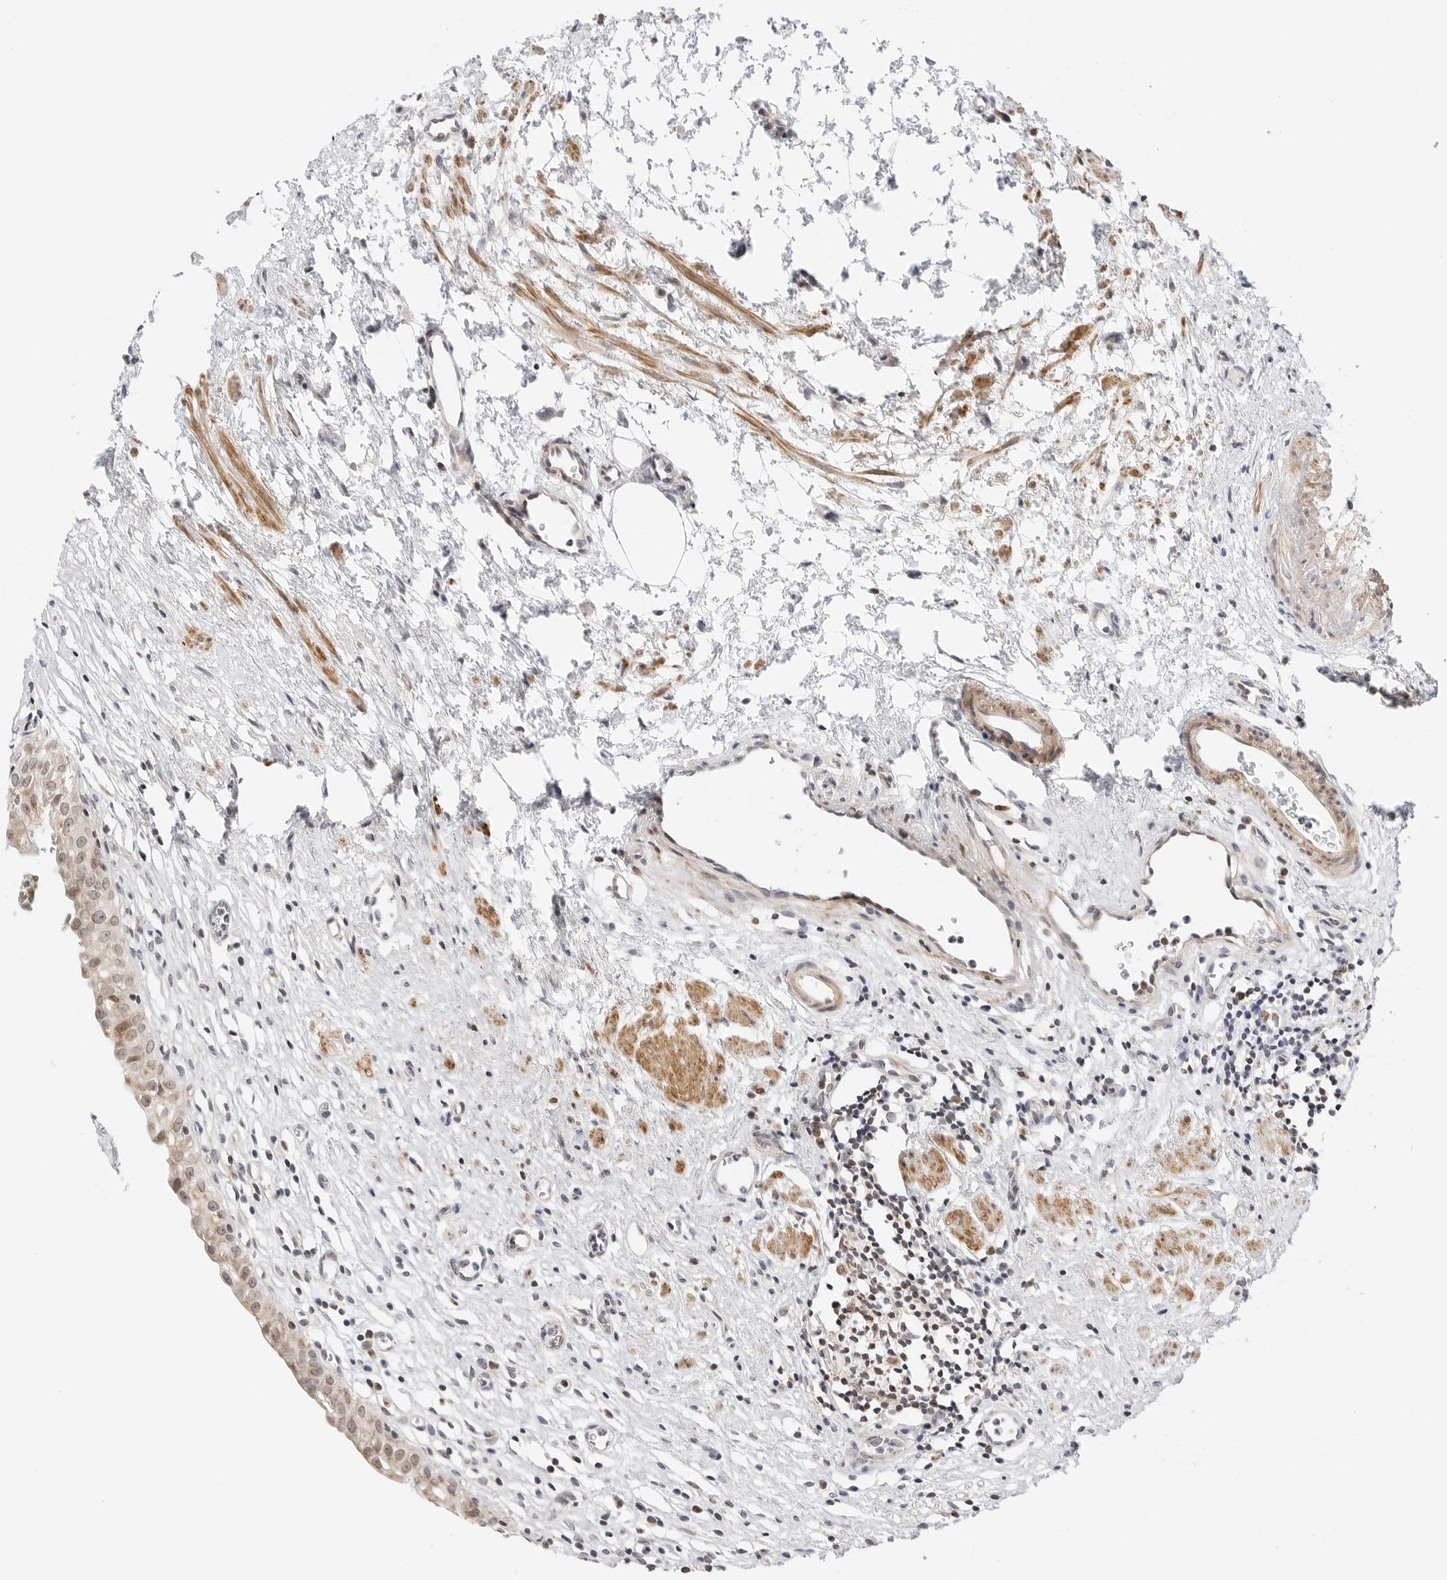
{"staining": {"intensity": "moderate", "quantity": ">75%", "location": "nuclear"}, "tissue": "urinary bladder", "cell_type": "Urothelial cells", "image_type": "normal", "snomed": [{"axis": "morphology", "description": "Normal tissue, NOS"}, {"axis": "morphology", "description": "Urothelial carcinoma, High grade"}, {"axis": "topography", "description": "Urinary bladder"}], "caption": "An immunohistochemistry image of unremarkable tissue is shown. Protein staining in brown labels moderate nuclear positivity in urinary bladder within urothelial cells.", "gene": "GORAB", "patient": {"sex": "female", "age": 60}}